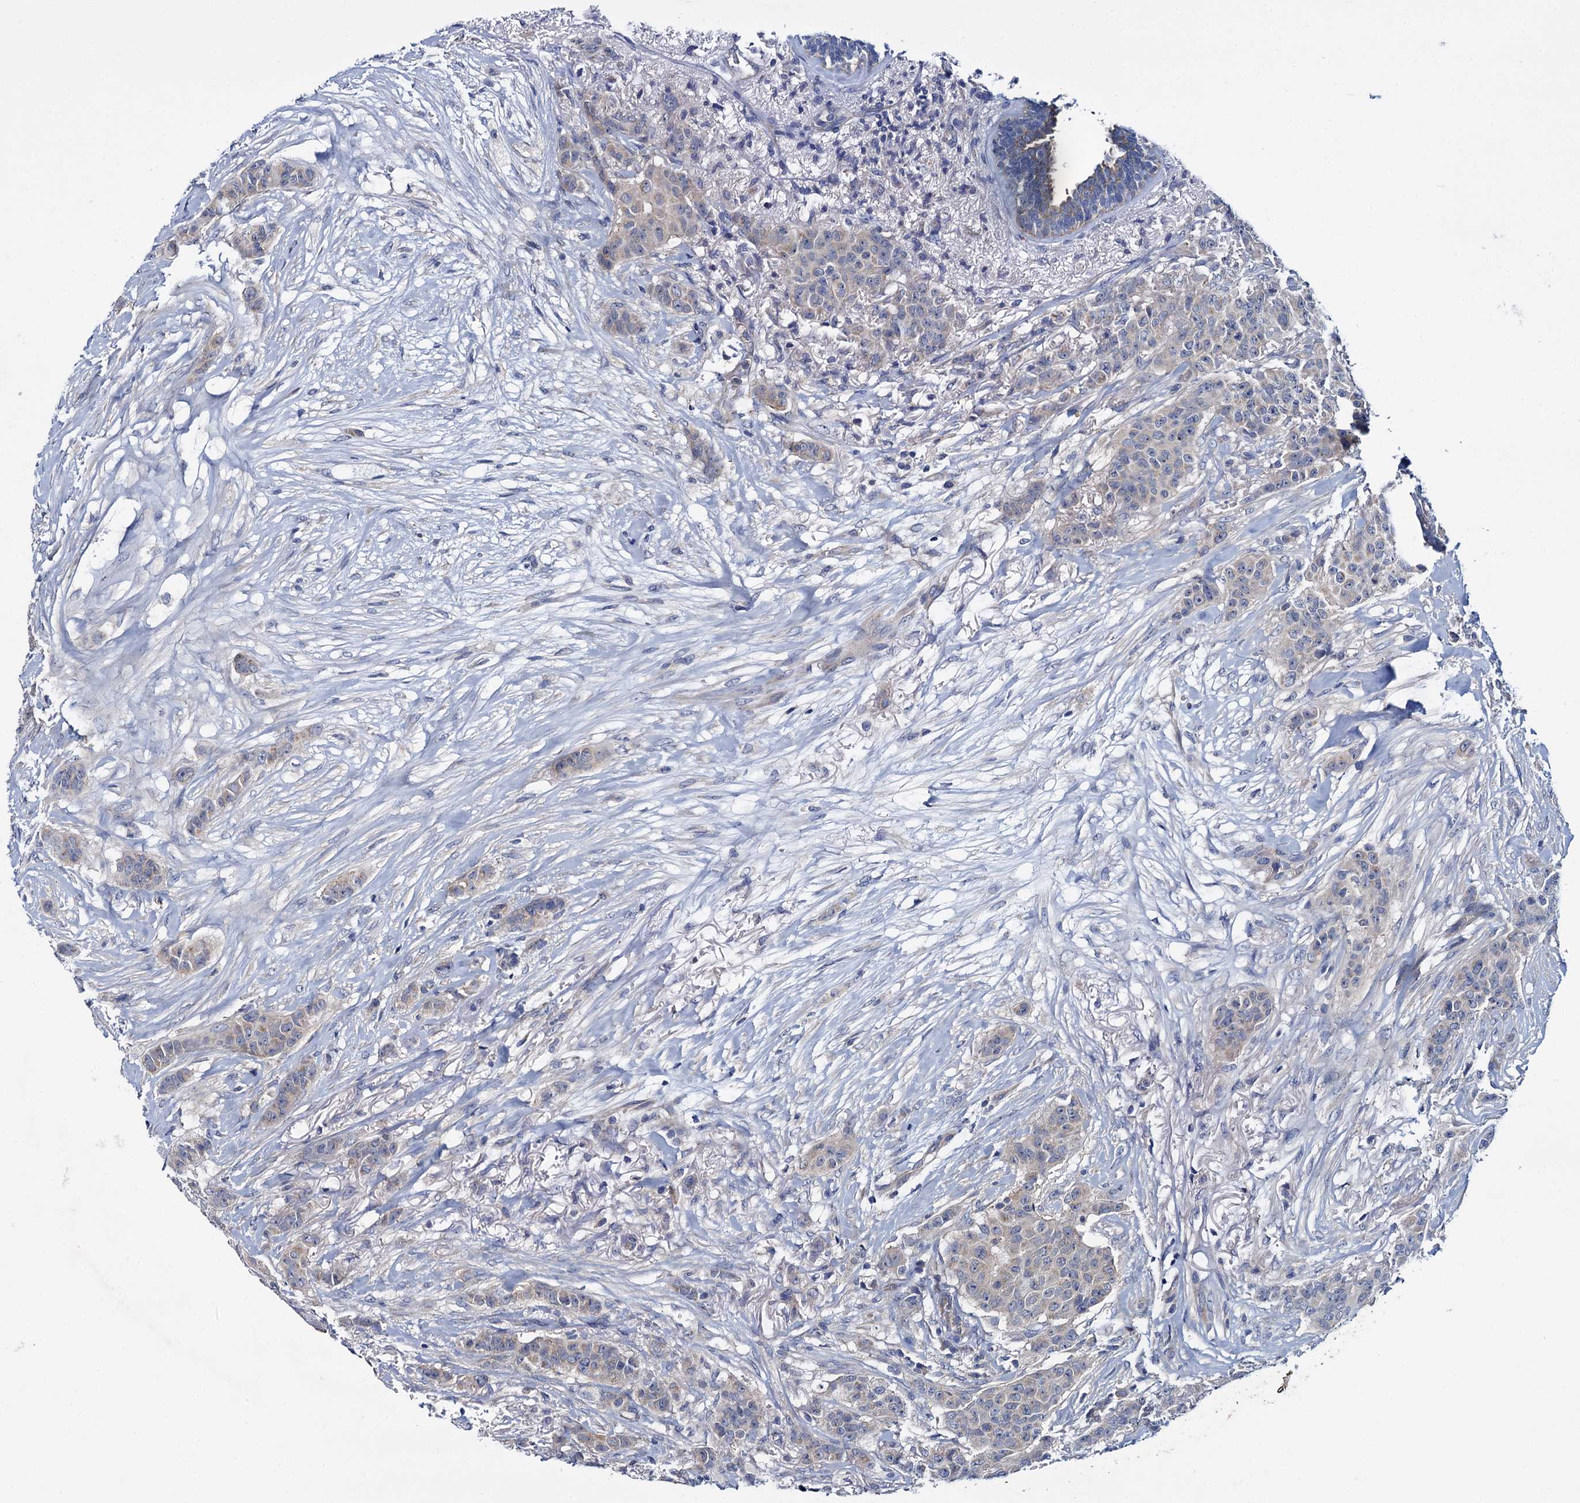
{"staining": {"intensity": "weak", "quantity": "<25%", "location": "cytoplasmic/membranous"}, "tissue": "breast cancer", "cell_type": "Tumor cells", "image_type": "cancer", "snomed": [{"axis": "morphology", "description": "Duct carcinoma"}, {"axis": "topography", "description": "Breast"}], "caption": "DAB immunohistochemical staining of human breast cancer reveals no significant expression in tumor cells. (DAB immunohistochemistry (IHC), high magnification).", "gene": "CEP295", "patient": {"sex": "female", "age": 40}}